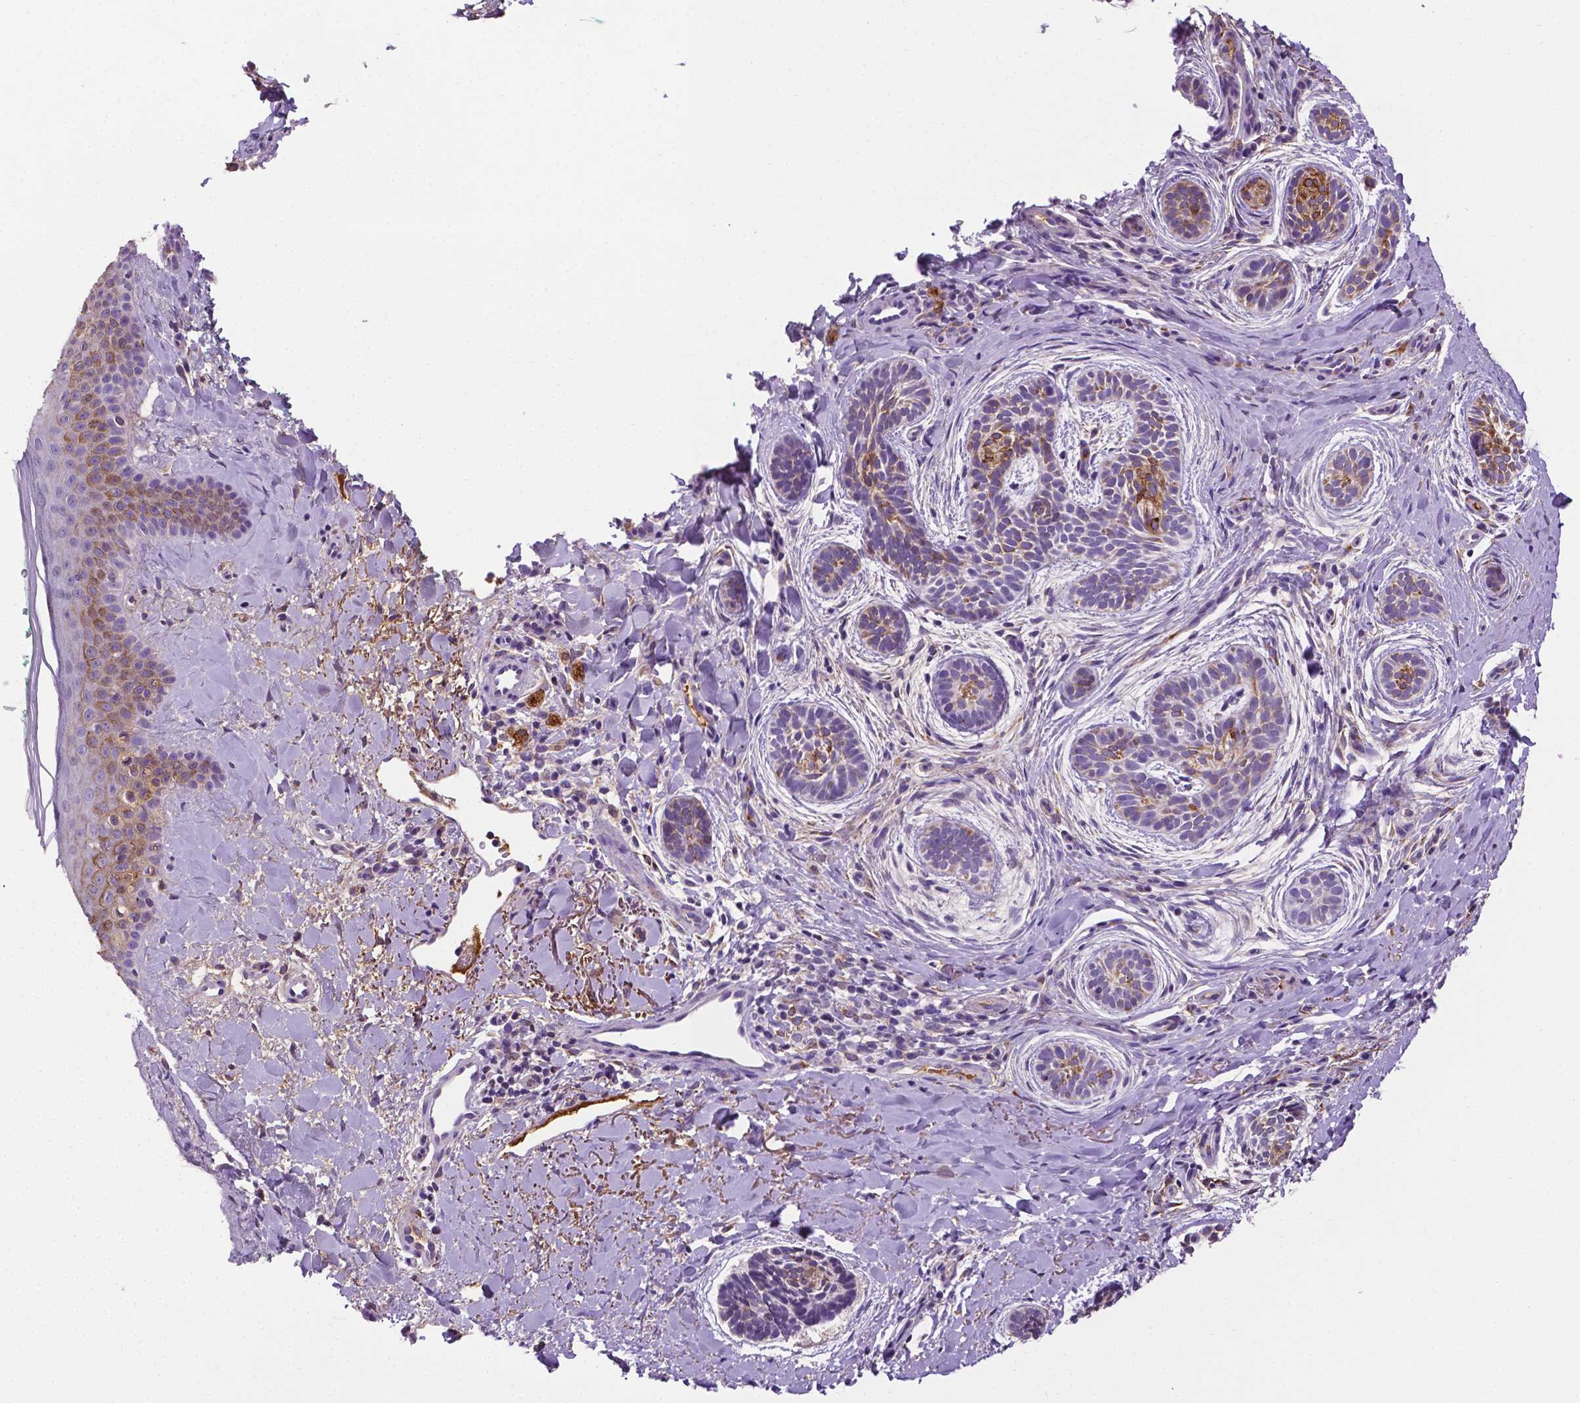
{"staining": {"intensity": "moderate", "quantity": "<25%", "location": "cytoplasmic/membranous"}, "tissue": "skin cancer", "cell_type": "Tumor cells", "image_type": "cancer", "snomed": [{"axis": "morphology", "description": "Basal cell carcinoma"}, {"axis": "topography", "description": "Skin"}], "caption": "Protein expression analysis of skin basal cell carcinoma reveals moderate cytoplasmic/membranous positivity in approximately <25% of tumor cells.", "gene": "APOE", "patient": {"sex": "male", "age": 63}}